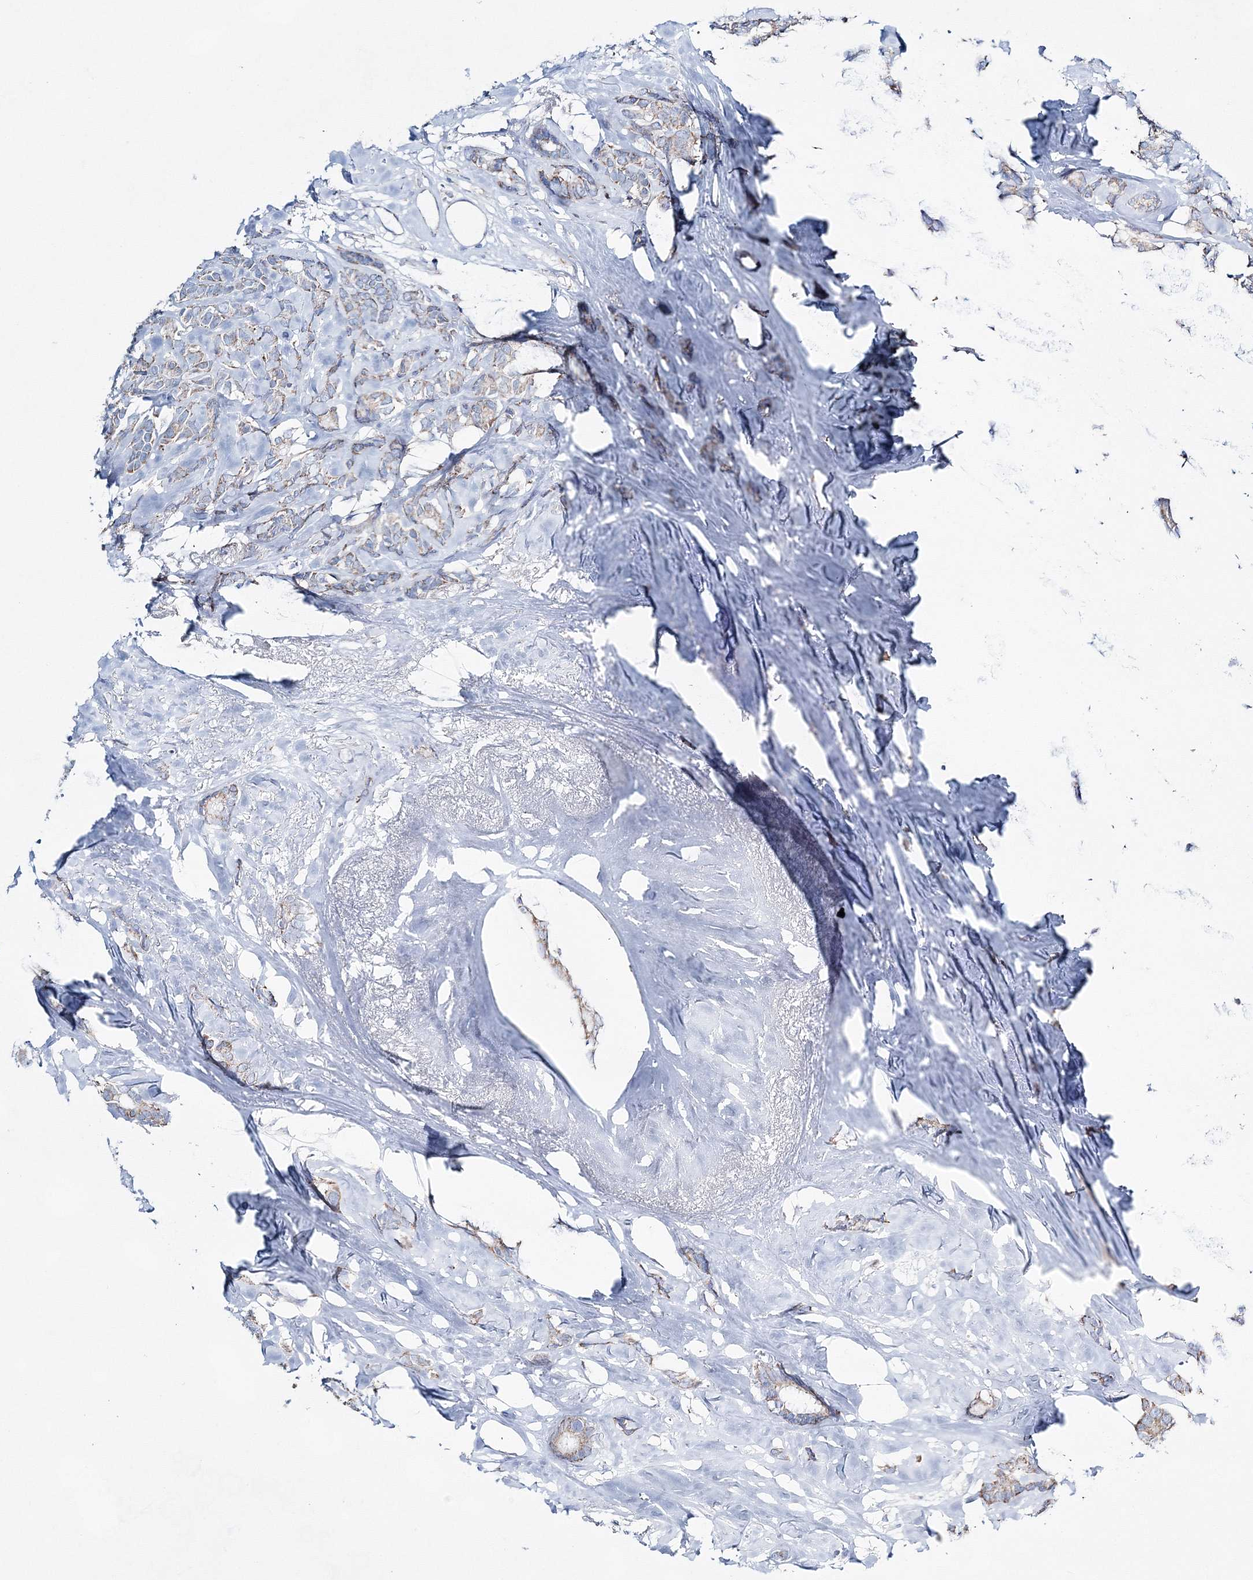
{"staining": {"intensity": "moderate", "quantity": "25%-75%", "location": "cytoplasmic/membranous"}, "tissue": "breast cancer", "cell_type": "Tumor cells", "image_type": "cancer", "snomed": [{"axis": "morphology", "description": "Duct carcinoma"}, {"axis": "topography", "description": "Breast"}], "caption": "Breast cancer stained with a brown dye displays moderate cytoplasmic/membranous positive staining in about 25%-75% of tumor cells.", "gene": "HIBCH", "patient": {"sex": "female", "age": 87}}